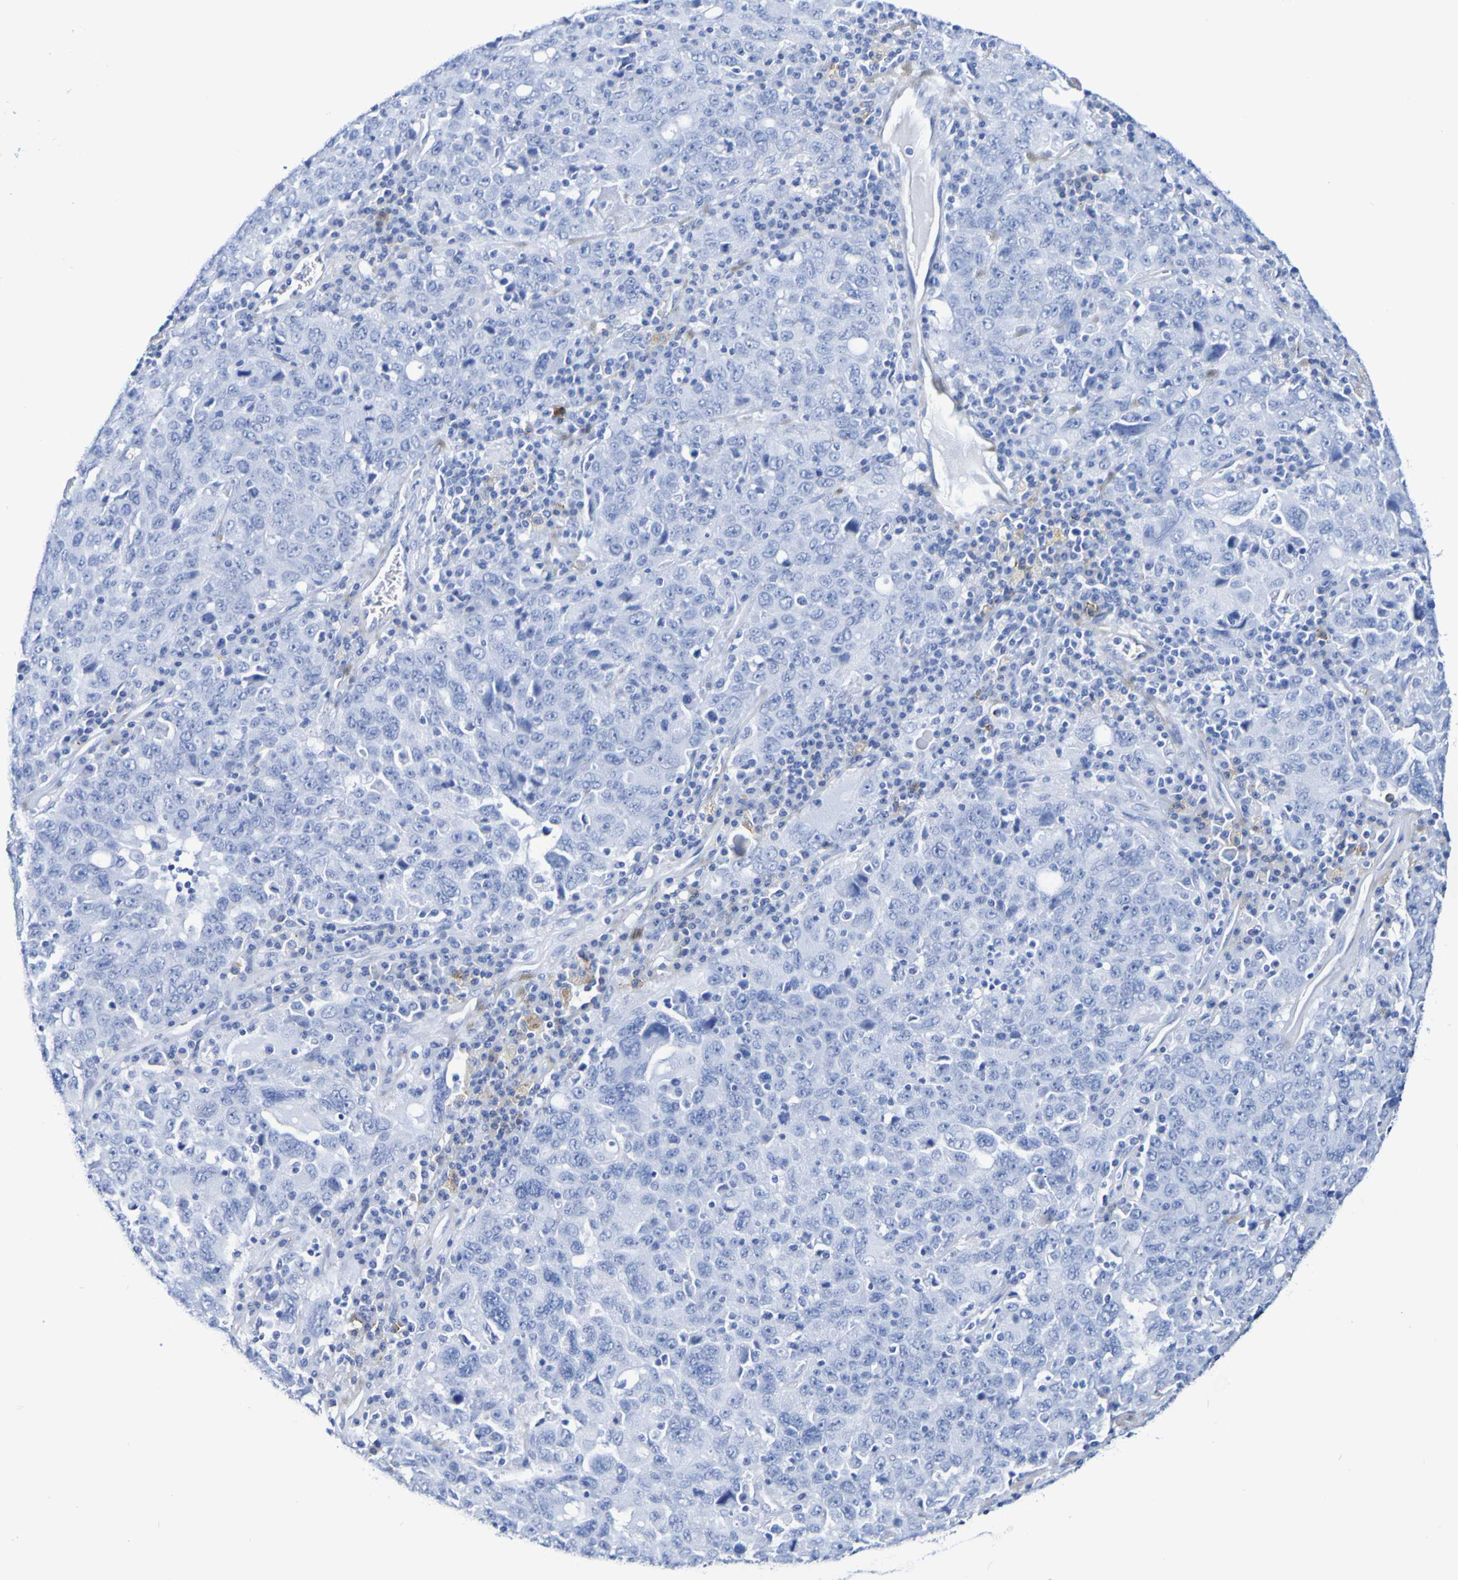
{"staining": {"intensity": "negative", "quantity": "none", "location": "none"}, "tissue": "ovarian cancer", "cell_type": "Tumor cells", "image_type": "cancer", "snomed": [{"axis": "morphology", "description": "Carcinoma, endometroid"}, {"axis": "topography", "description": "Ovary"}], "caption": "Immunohistochemistry micrograph of human ovarian cancer stained for a protein (brown), which displays no positivity in tumor cells.", "gene": "DPEP1", "patient": {"sex": "female", "age": 62}}